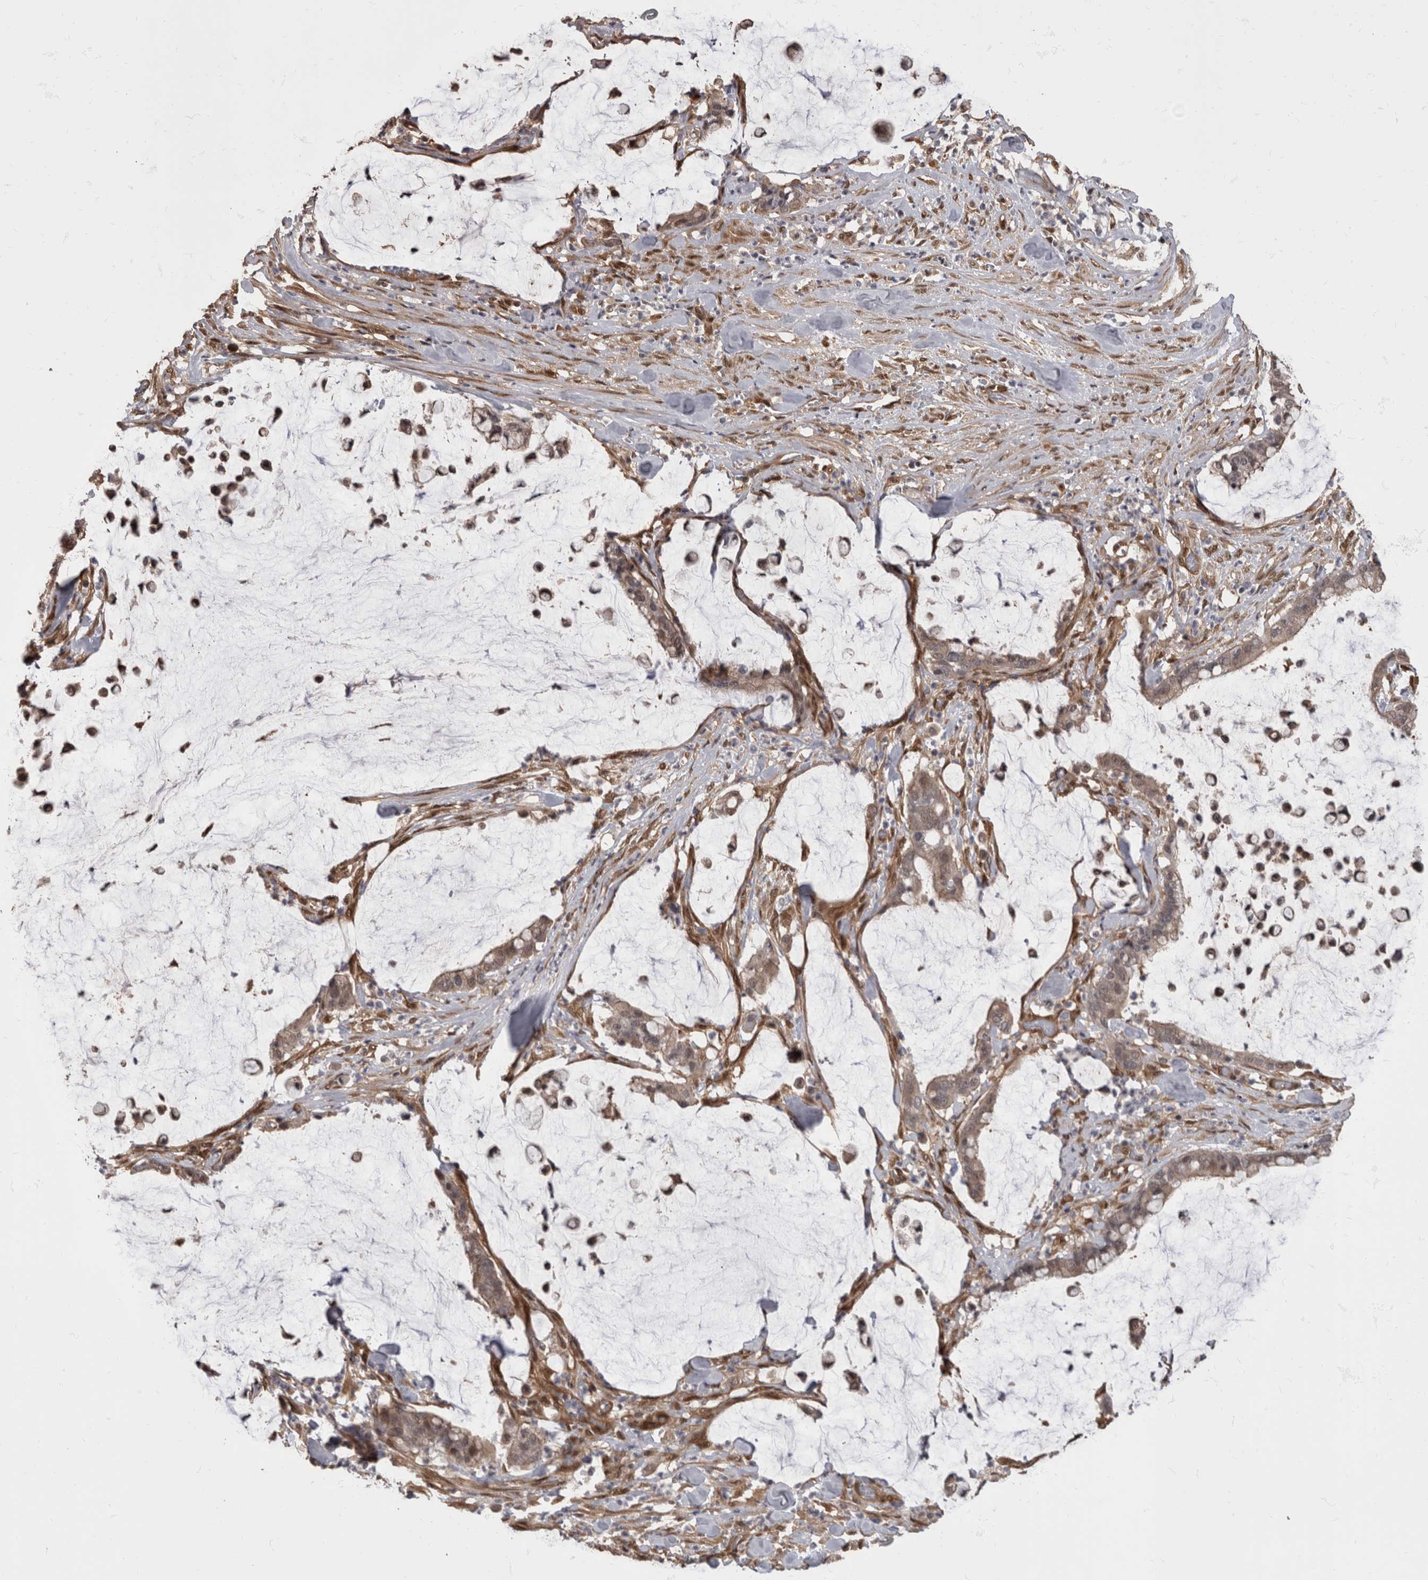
{"staining": {"intensity": "weak", "quantity": "25%-75%", "location": "cytoplasmic/membranous"}, "tissue": "pancreatic cancer", "cell_type": "Tumor cells", "image_type": "cancer", "snomed": [{"axis": "morphology", "description": "Adenocarcinoma, NOS"}, {"axis": "topography", "description": "Pancreas"}], "caption": "Pancreatic cancer (adenocarcinoma) was stained to show a protein in brown. There is low levels of weak cytoplasmic/membranous expression in about 25%-75% of tumor cells. The staining was performed using DAB to visualize the protein expression in brown, while the nuclei were stained in blue with hematoxylin (Magnification: 20x).", "gene": "AKT3", "patient": {"sex": "male", "age": 41}}